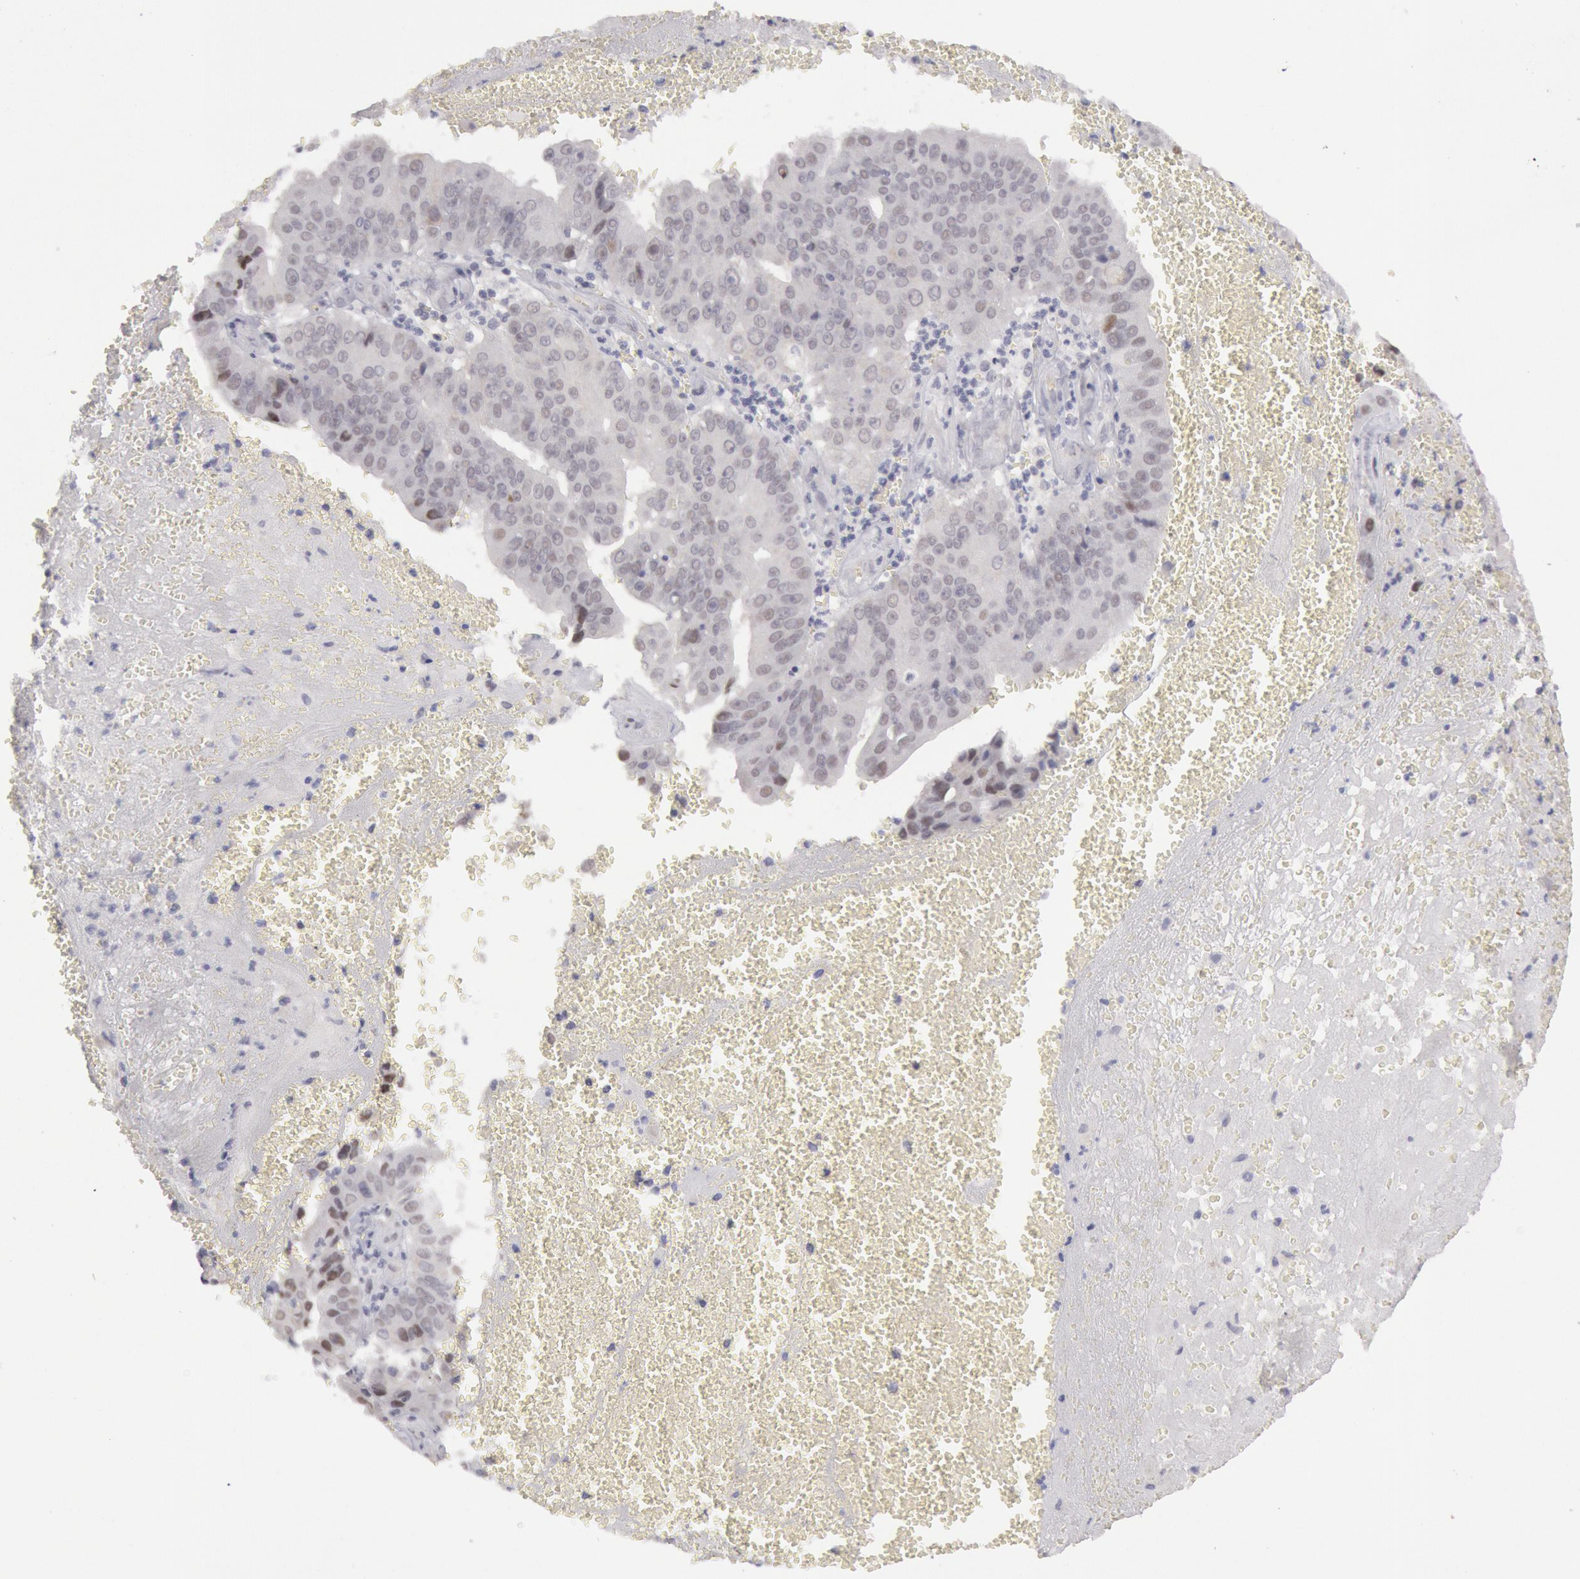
{"staining": {"intensity": "negative", "quantity": "none", "location": "none"}, "tissue": "liver cancer", "cell_type": "Tumor cells", "image_type": "cancer", "snomed": [{"axis": "morphology", "description": "Cholangiocarcinoma"}, {"axis": "topography", "description": "Liver"}], "caption": "A high-resolution micrograph shows immunohistochemistry staining of liver cancer, which demonstrates no significant staining in tumor cells.", "gene": "JOSD1", "patient": {"sex": "female", "age": 79}}